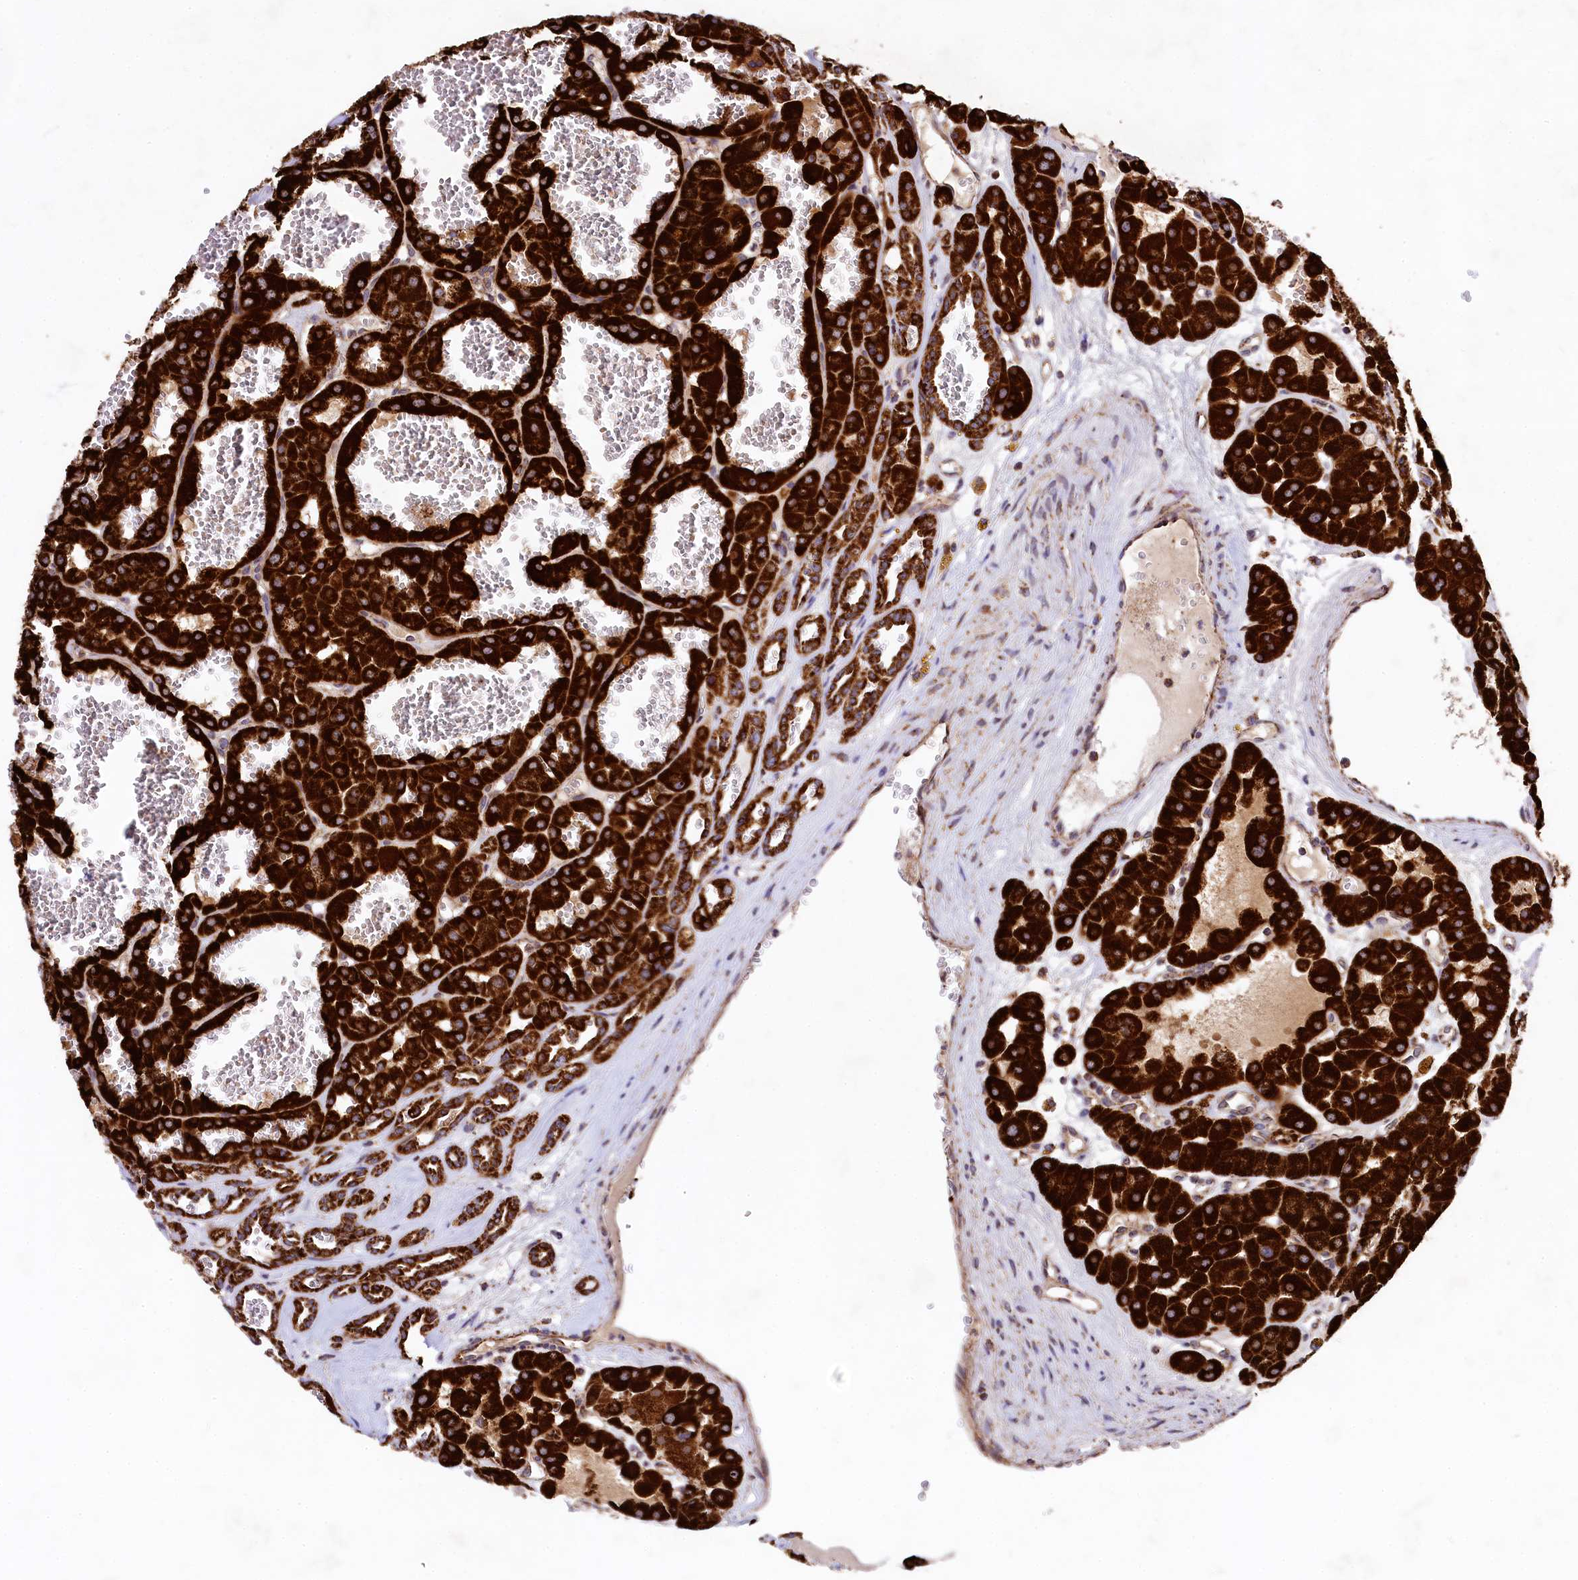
{"staining": {"intensity": "strong", "quantity": ">75%", "location": "cytoplasmic/membranous"}, "tissue": "renal cancer", "cell_type": "Tumor cells", "image_type": "cancer", "snomed": [{"axis": "morphology", "description": "Carcinoma, NOS"}, {"axis": "topography", "description": "Kidney"}], "caption": "Protein expression analysis of human renal cancer reveals strong cytoplasmic/membranous positivity in approximately >75% of tumor cells. (brown staining indicates protein expression, while blue staining denotes nuclei).", "gene": "CLYBL", "patient": {"sex": "female", "age": 75}}